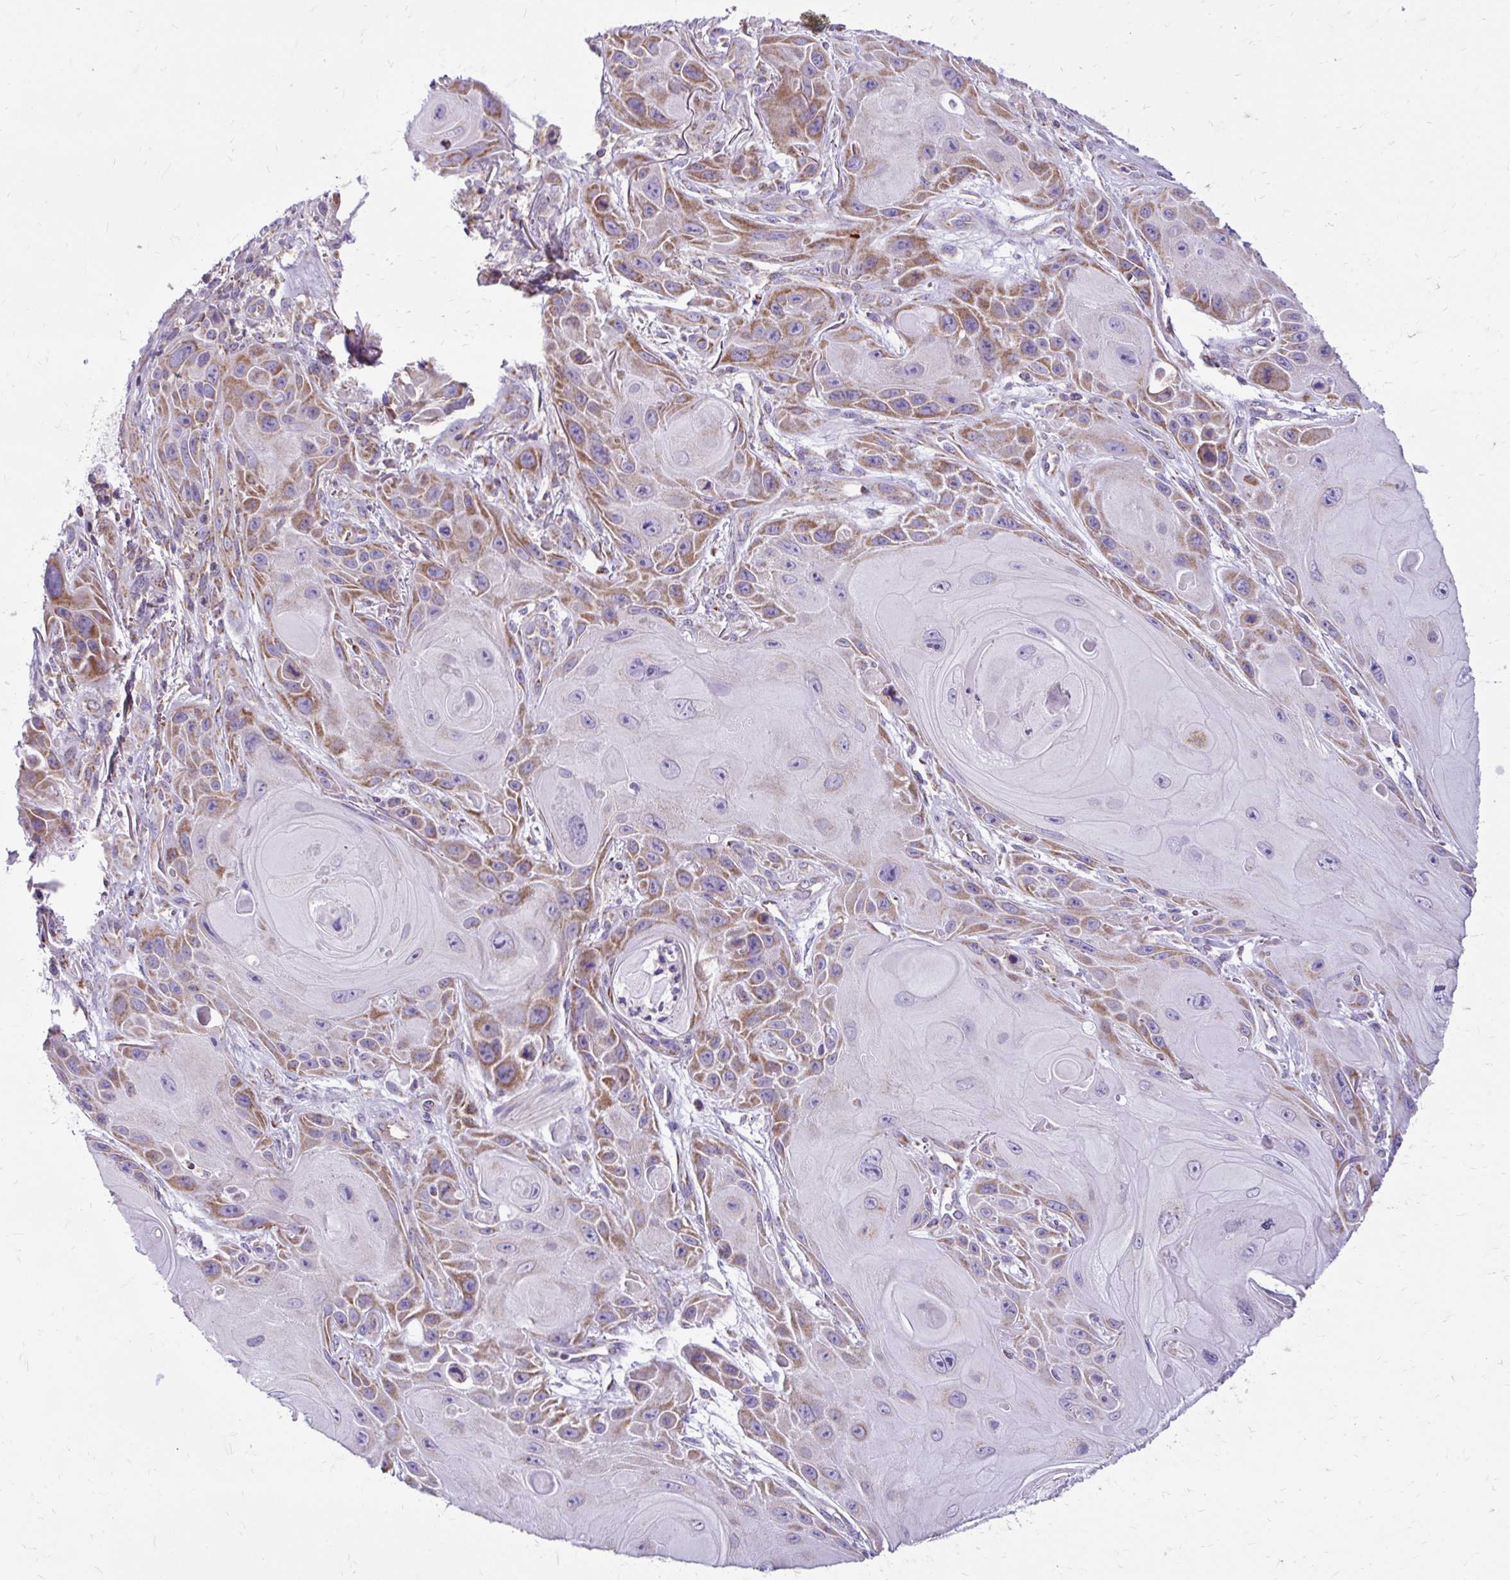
{"staining": {"intensity": "moderate", "quantity": "25%-75%", "location": "cytoplasmic/membranous"}, "tissue": "skin cancer", "cell_type": "Tumor cells", "image_type": "cancer", "snomed": [{"axis": "morphology", "description": "Squamous cell carcinoma, NOS"}, {"axis": "topography", "description": "Skin"}], "caption": "The photomicrograph reveals immunohistochemical staining of skin squamous cell carcinoma. There is moderate cytoplasmic/membranous staining is identified in about 25%-75% of tumor cells.", "gene": "IFIT1", "patient": {"sex": "female", "age": 94}}